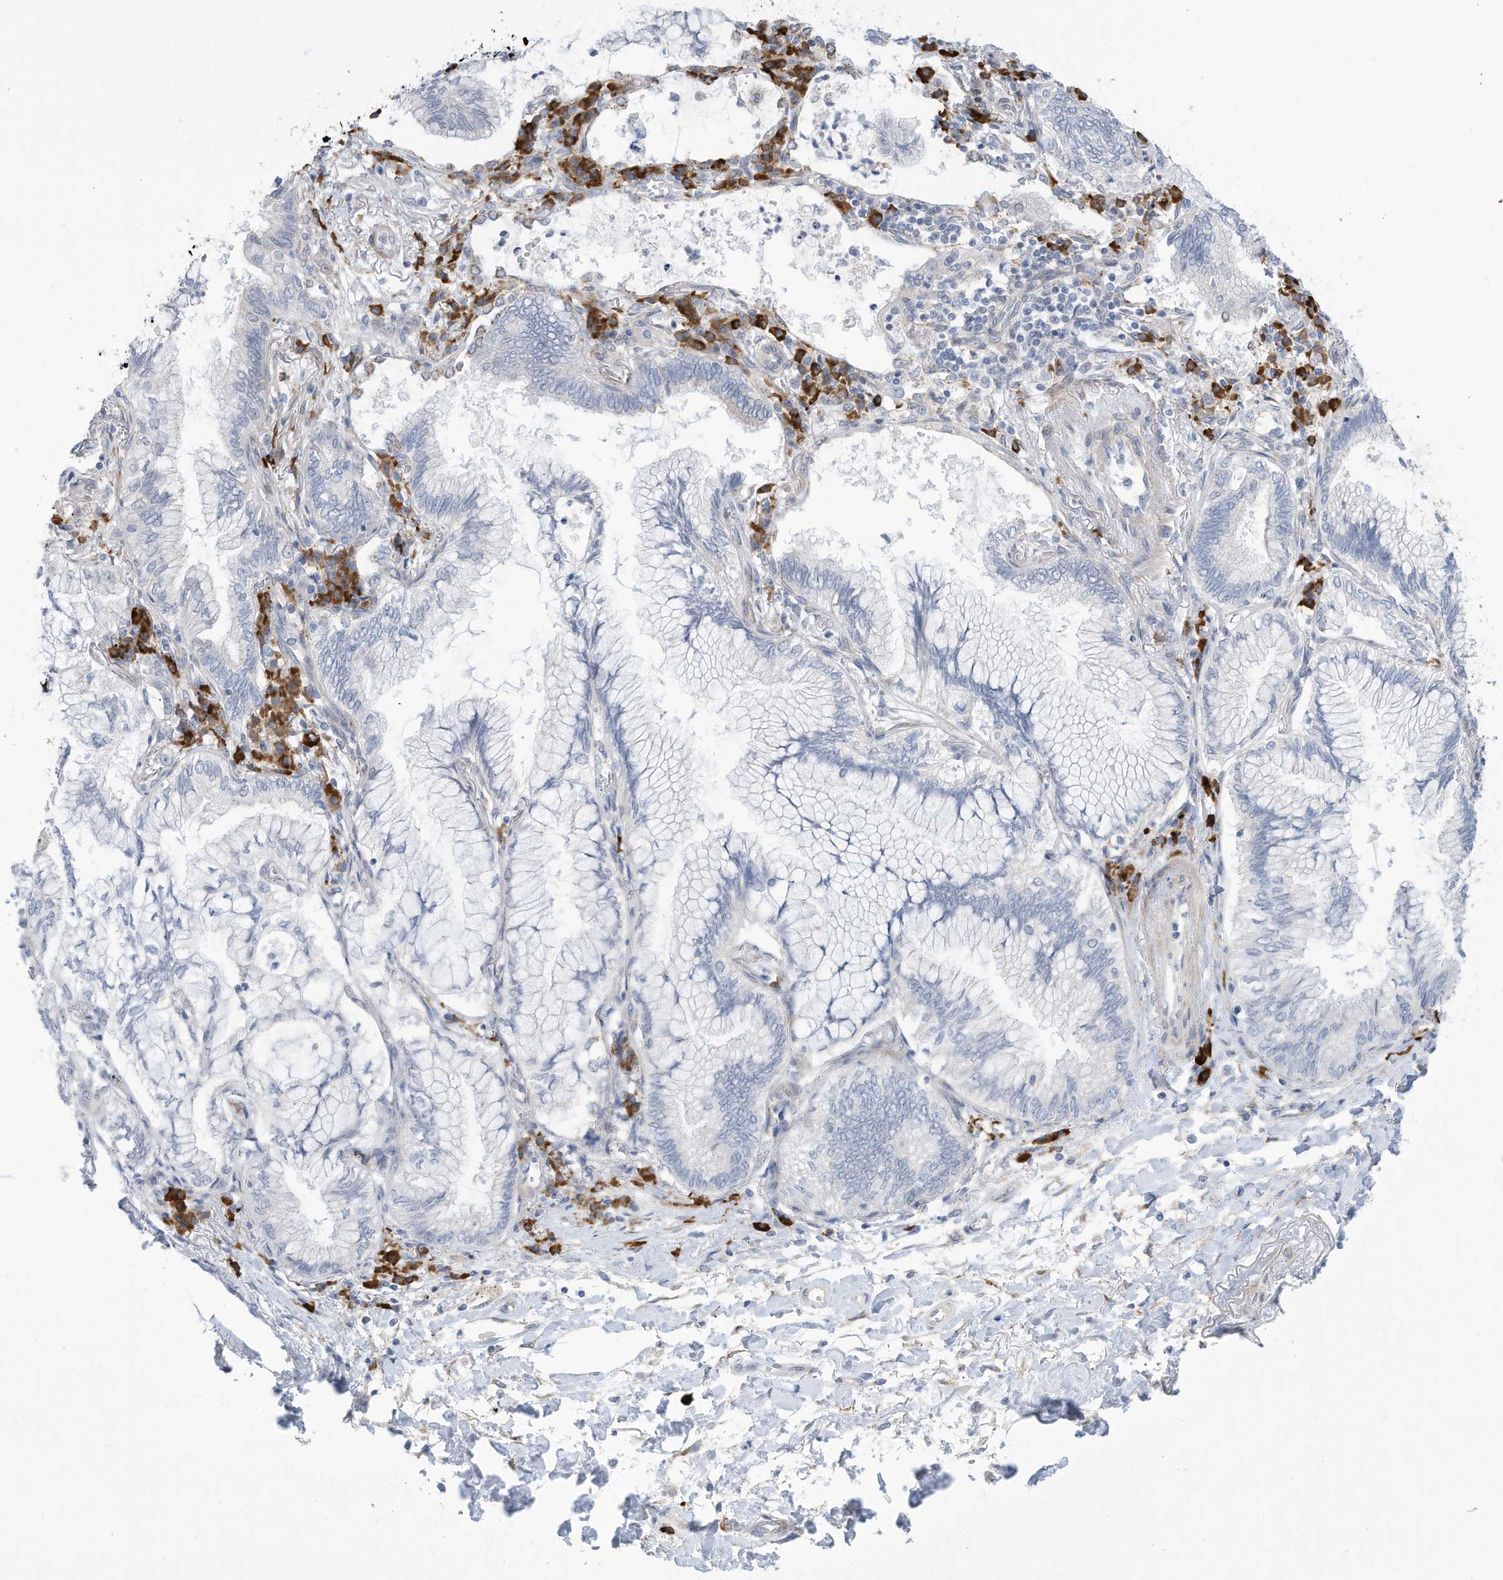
{"staining": {"intensity": "negative", "quantity": "none", "location": "none"}, "tissue": "lung cancer", "cell_type": "Tumor cells", "image_type": "cancer", "snomed": [{"axis": "morphology", "description": "Adenocarcinoma, NOS"}, {"axis": "topography", "description": "Lung"}], "caption": "This image is of lung adenocarcinoma stained with immunohistochemistry (IHC) to label a protein in brown with the nuclei are counter-stained blue. There is no expression in tumor cells.", "gene": "ZNF292", "patient": {"sex": "female", "age": 70}}